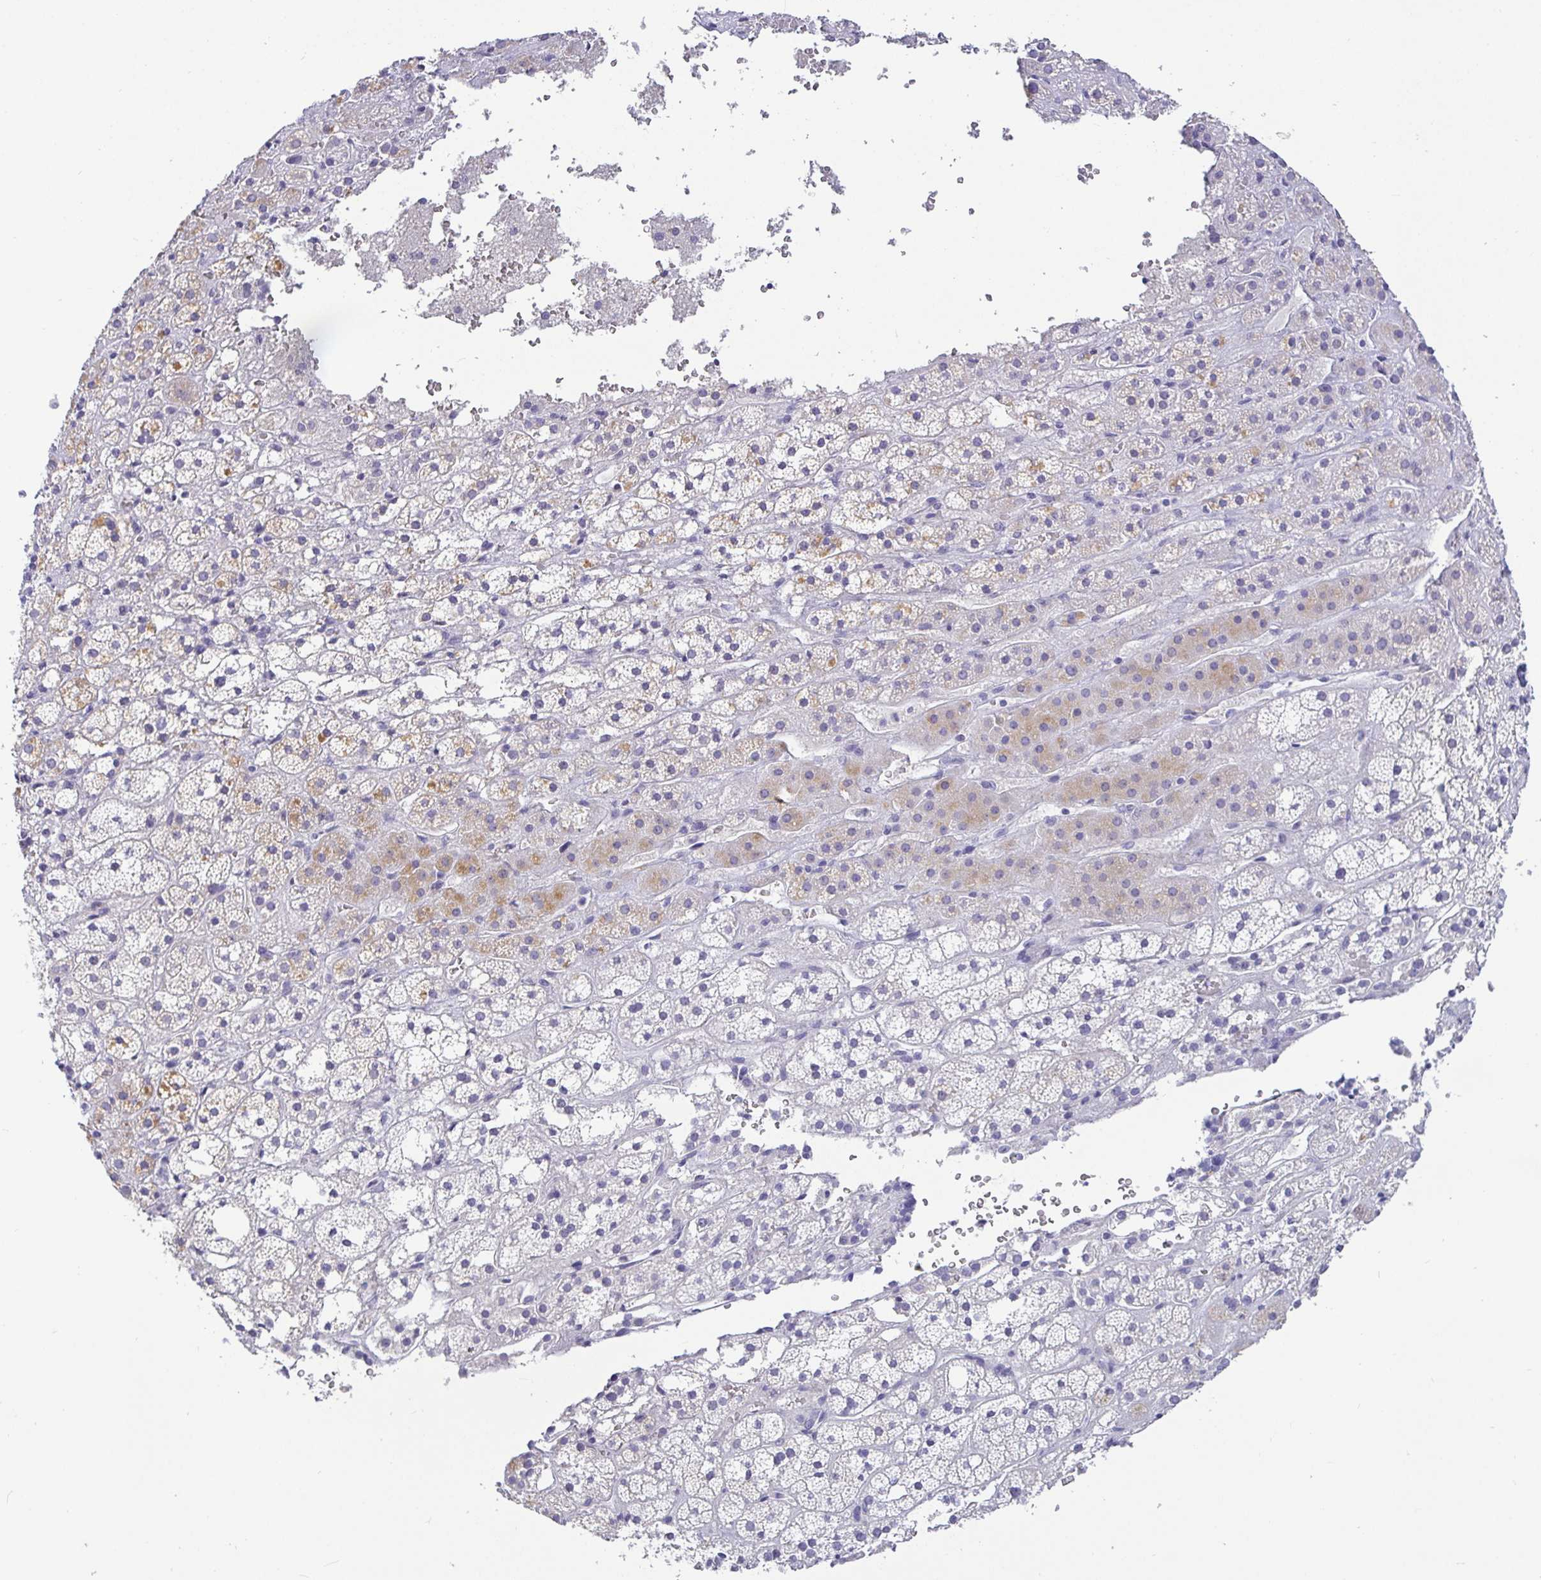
{"staining": {"intensity": "weak", "quantity": "<25%", "location": "cytoplasmic/membranous"}, "tissue": "adrenal gland", "cell_type": "Glandular cells", "image_type": "normal", "snomed": [{"axis": "morphology", "description": "Normal tissue, NOS"}, {"axis": "topography", "description": "Adrenal gland"}], "caption": "High power microscopy micrograph of an immunohistochemistry (IHC) photomicrograph of benign adrenal gland, revealing no significant staining in glandular cells. The staining was performed using DAB to visualize the protein expression in brown, while the nuclei were stained in blue with hematoxylin (Magnification: 20x).", "gene": "TPTE", "patient": {"sex": "male", "age": 53}}